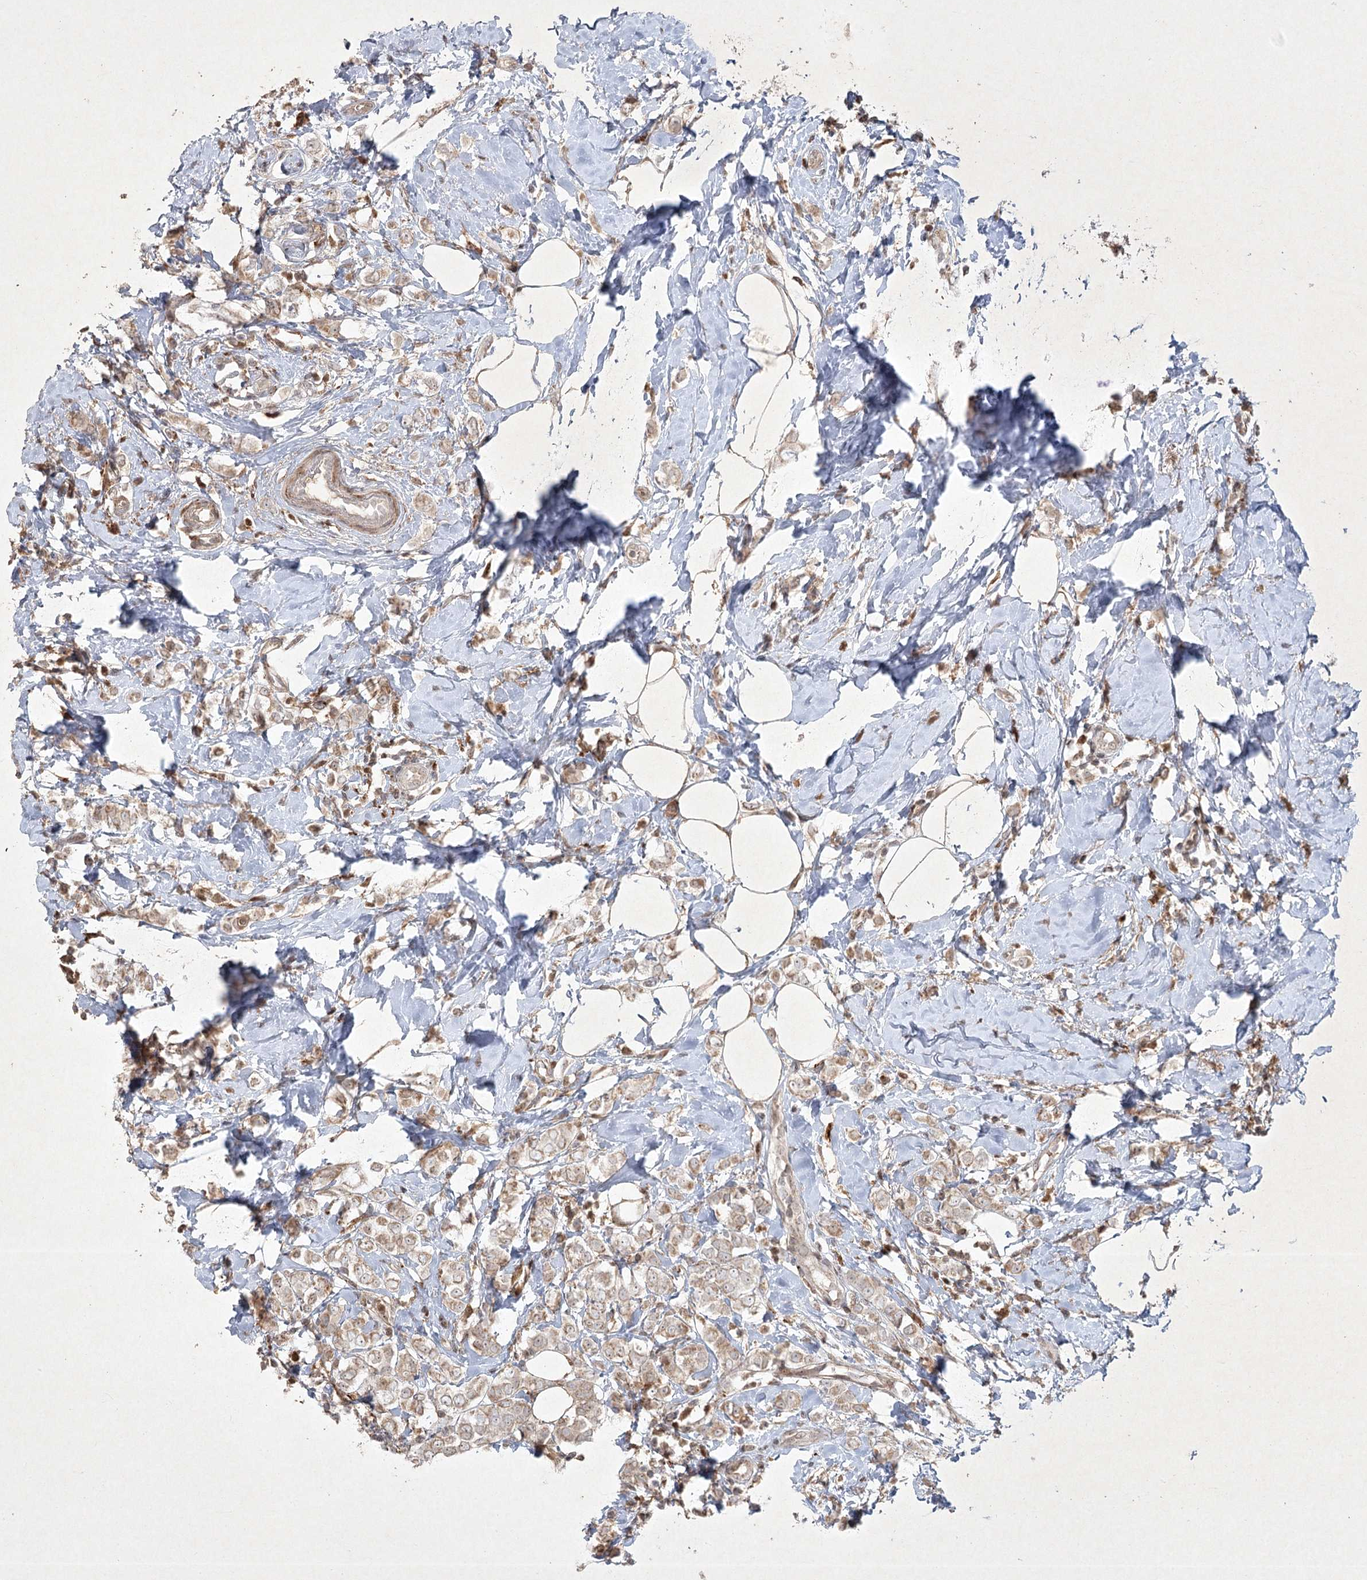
{"staining": {"intensity": "weak", "quantity": ">75%", "location": "cytoplasmic/membranous"}, "tissue": "breast cancer", "cell_type": "Tumor cells", "image_type": "cancer", "snomed": [{"axis": "morphology", "description": "Lobular carcinoma"}, {"axis": "topography", "description": "Breast"}], "caption": "Breast cancer tissue shows weak cytoplasmic/membranous positivity in approximately >75% of tumor cells, visualized by immunohistochemistry. (DAB = brown stain, brightfield microscopy at high magnification).", "gene": "KBTBD4", "patient": {"sex": "female", "age": 47}}